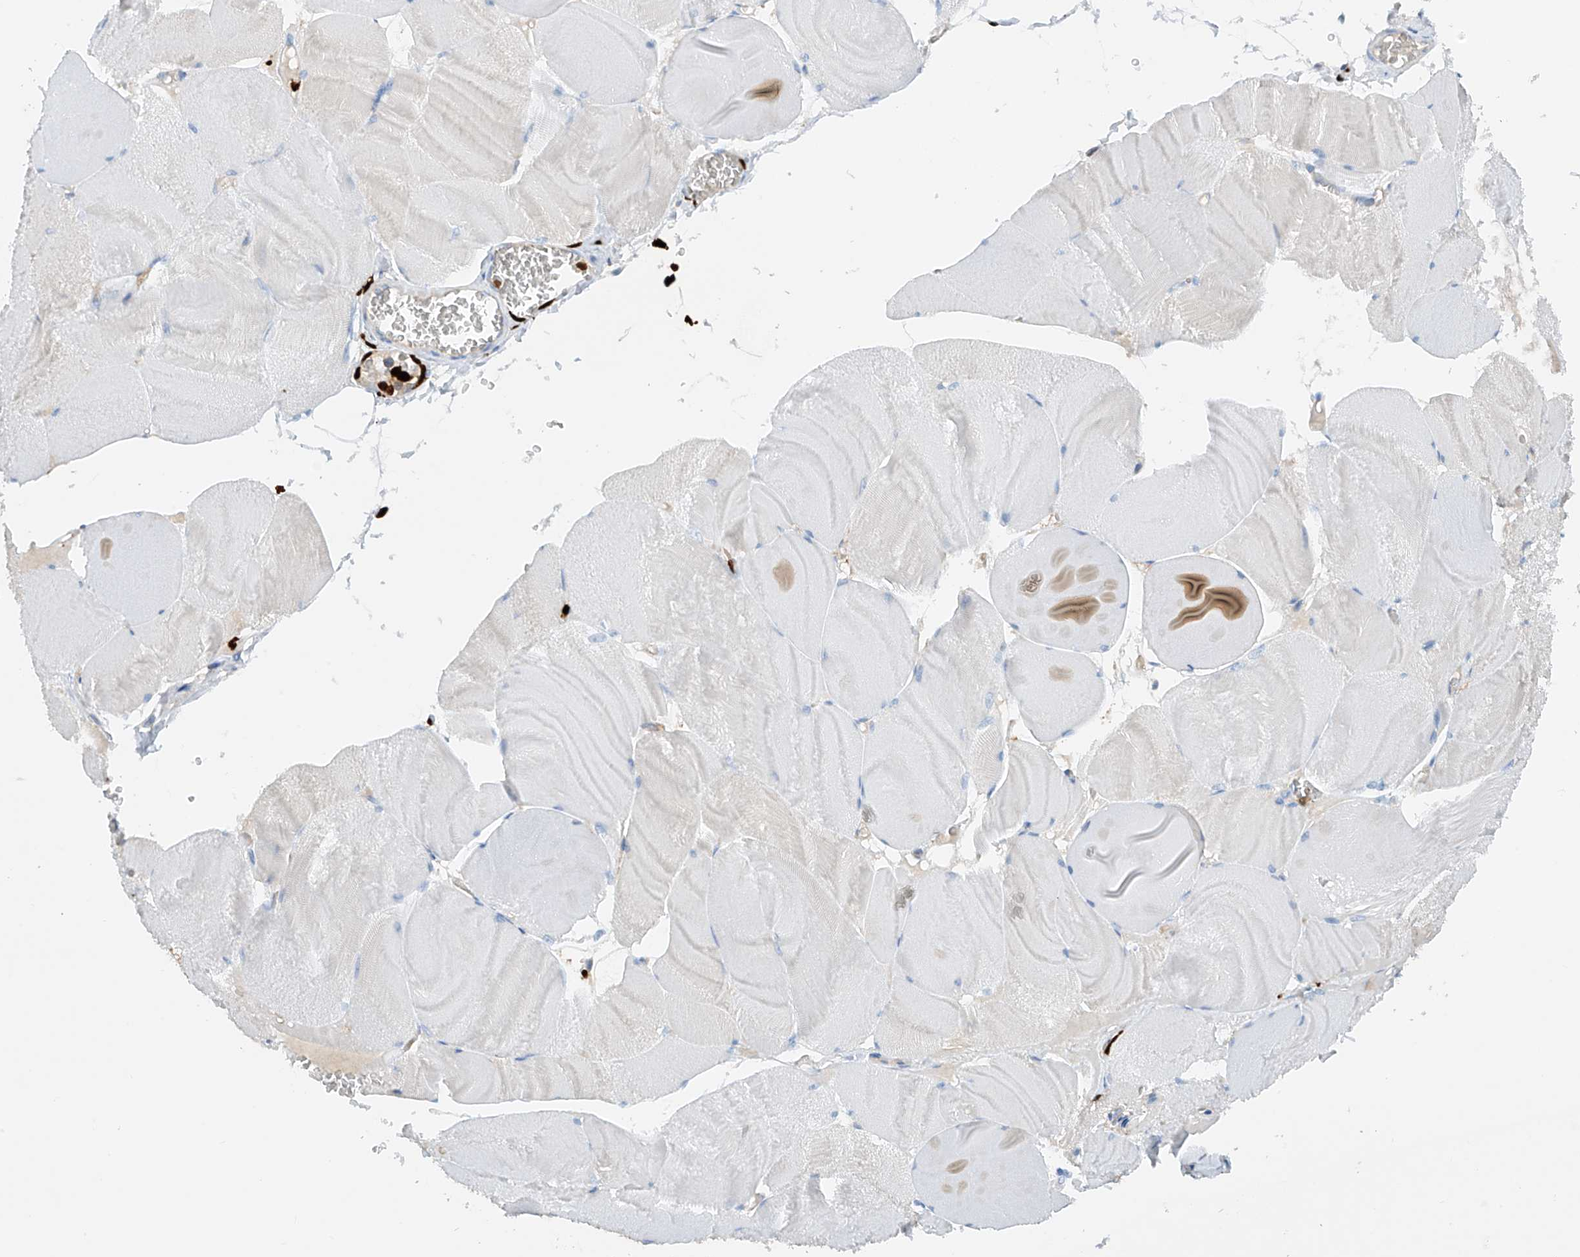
{"staining": {"intensity": "negative", "quantity": "none", "location": "none"}, "tissue": "skeletal muscle", "cell_type": "Myocytes", "image_type": "normal", "snomed": [{"axis": "morphology", "description": "Normal tissue, NOS"}, {"axis": "morphology", "description": "Basal cell carcinoma"}, {"axis": "topography", "description": "Skeletal muscle"}], "caption": "Immunohistochemistry (IHC) photomicrograph of unremarkable skeletal muscle stained for a protein (brown), which reveals no staining in myocytes. The staining was performed using DAB (3,3'-diaminobenzidine) to visualize the protein expression in brown, while the nuclei were stained in blue with hematoxylin (Magnification: 20x).", "gene": "PHACTR2", "patient": {"sex": "female", "age": 64}}